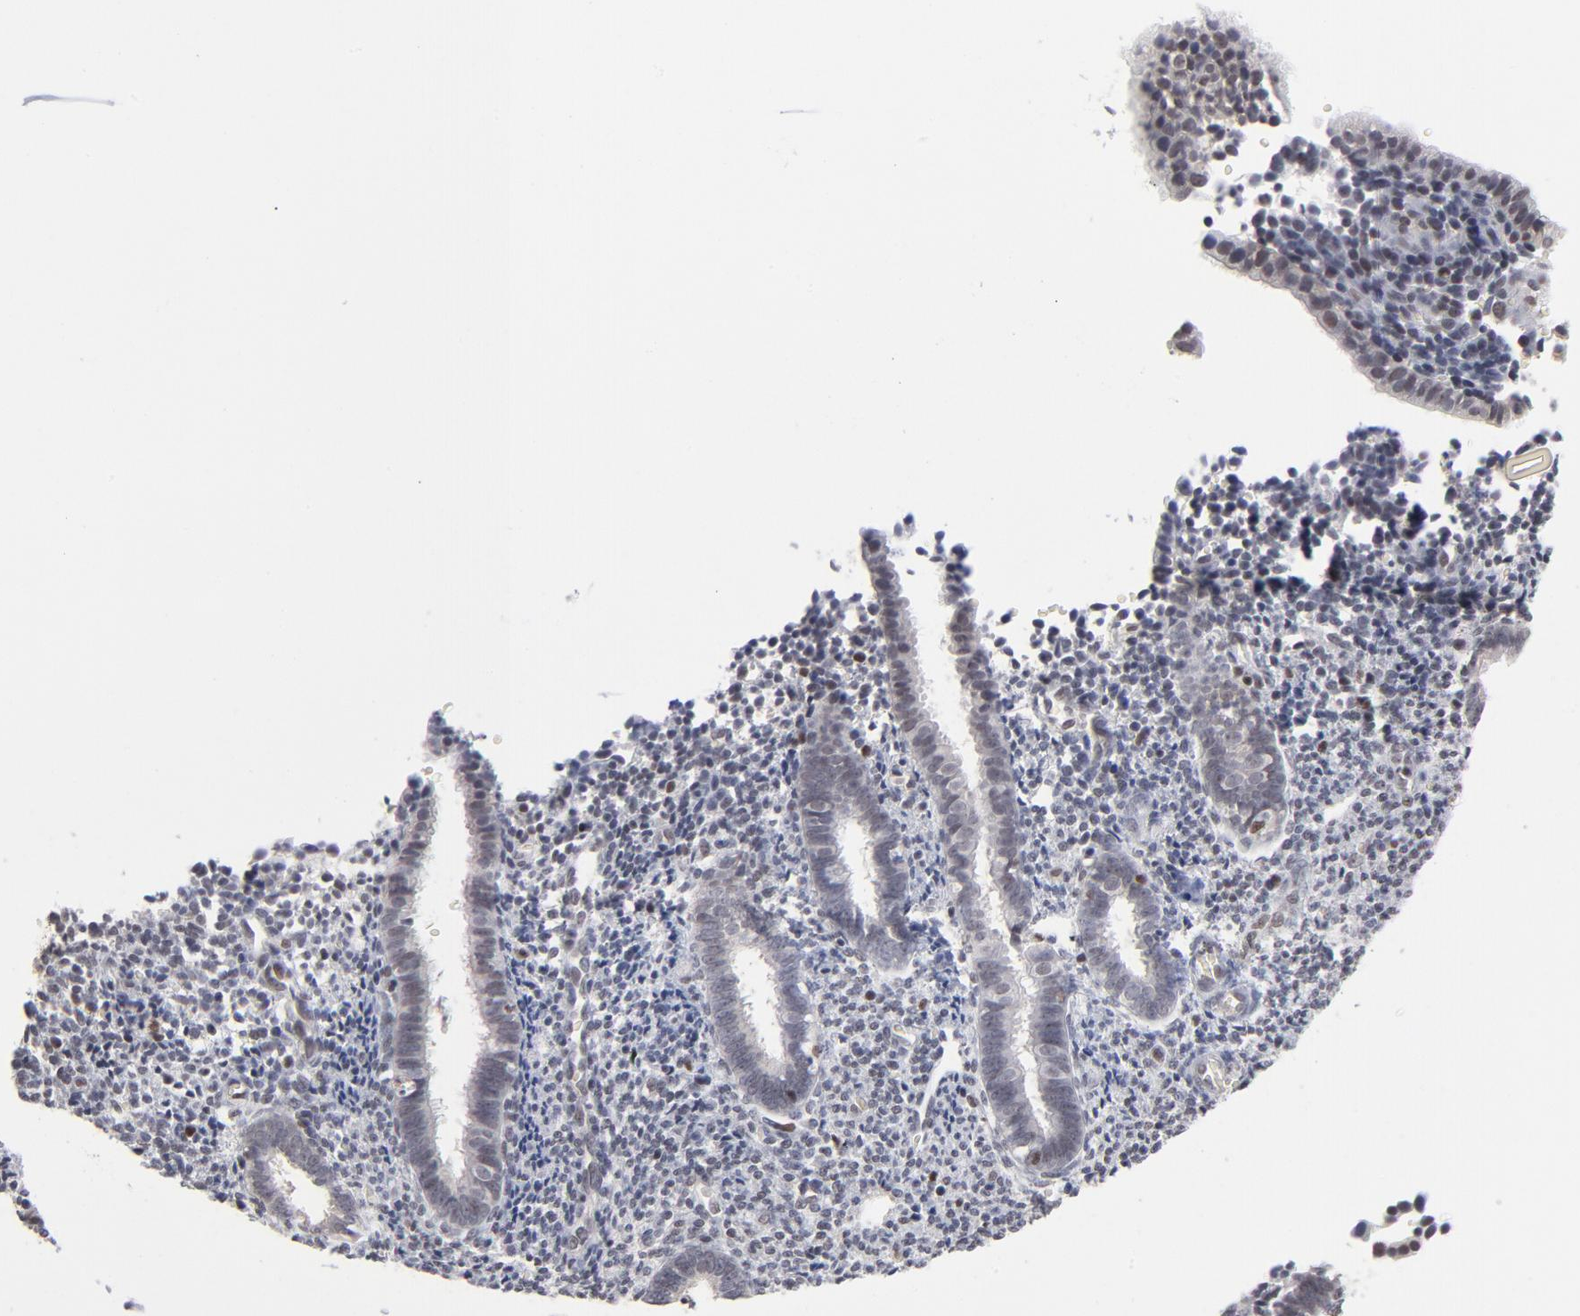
{"staining": {"intensity": "negative", "quantity": "none", "location": "none"}, "tissue": "endometrium", "cell_type": "Cells in endometrial stroma", "image_type": "normal", "snomed": [{"axis": "morphology", "description": "Normal tissue, NOS"}, {"axis": "topography", "description": "Endometrium"}], "caption": "Cells in endometrial stroma are negative for protein expression in normal human endometrium.", "gene": "MAX", "patient": {"sex": "female", "age": 27}}